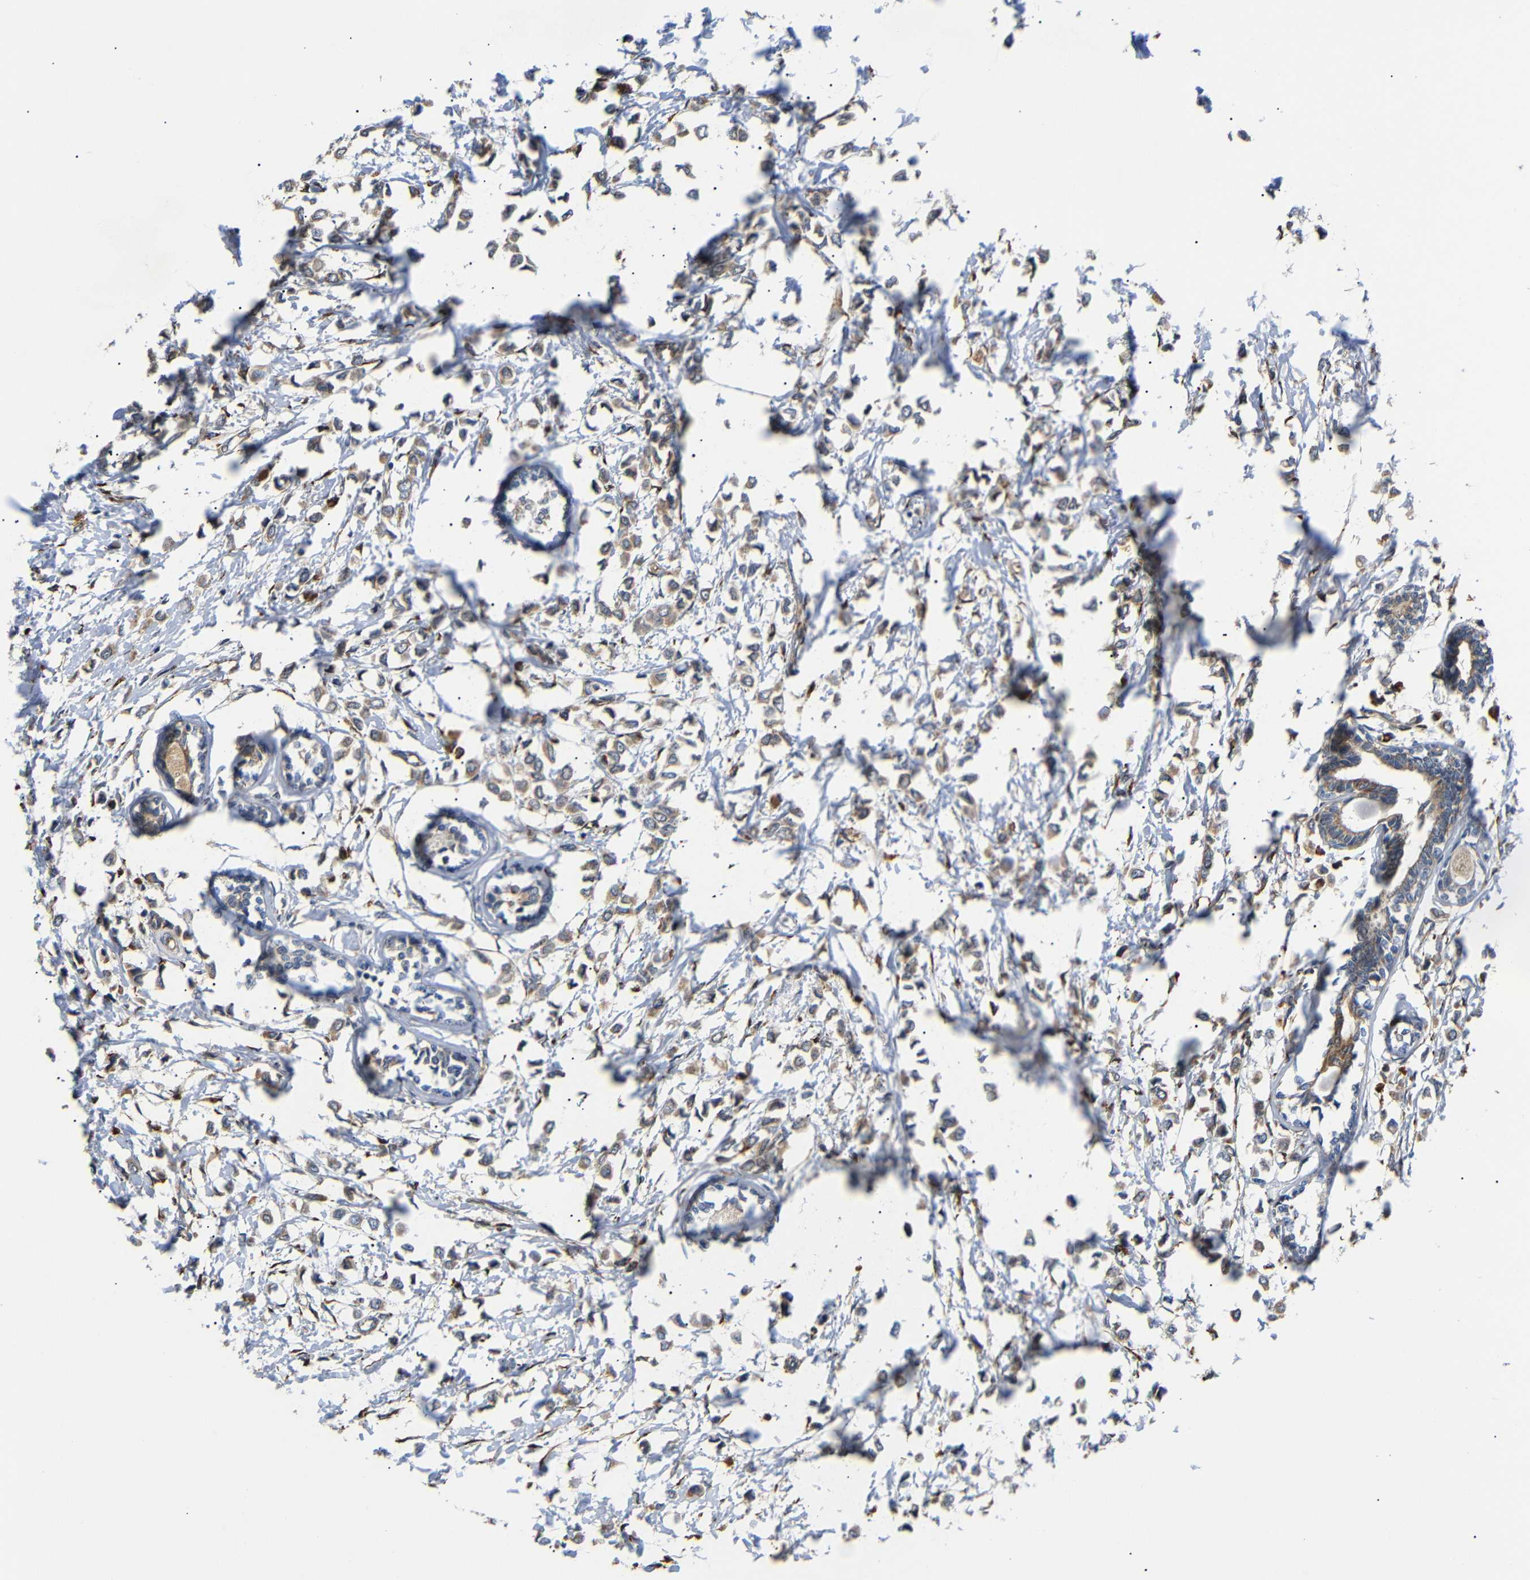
{"staining": {"intensity": "weak", "quantity": ">75%", "location": "cytoplasmic/membranous"}, "tissue": "breast cancer", "cell_type": "Tumor cells", "image_type": "cancer", "snomed": [{"axis": "morphology", "description": "Lobular carcinoma"}, {"axis": "topography", "description": "Breast"}], "caption": "This micrograph exhibits breast cancer (lobular carcinoma) stained with immunohistochemistry (IHC) to label a protein in brown. The cytoplasmic/membranous of tumor cells show weak positivity for the protein. Nuclei are counter-stained blue.", "gene": "KANK4", "patient": {"sex": "female", "age": 51}}